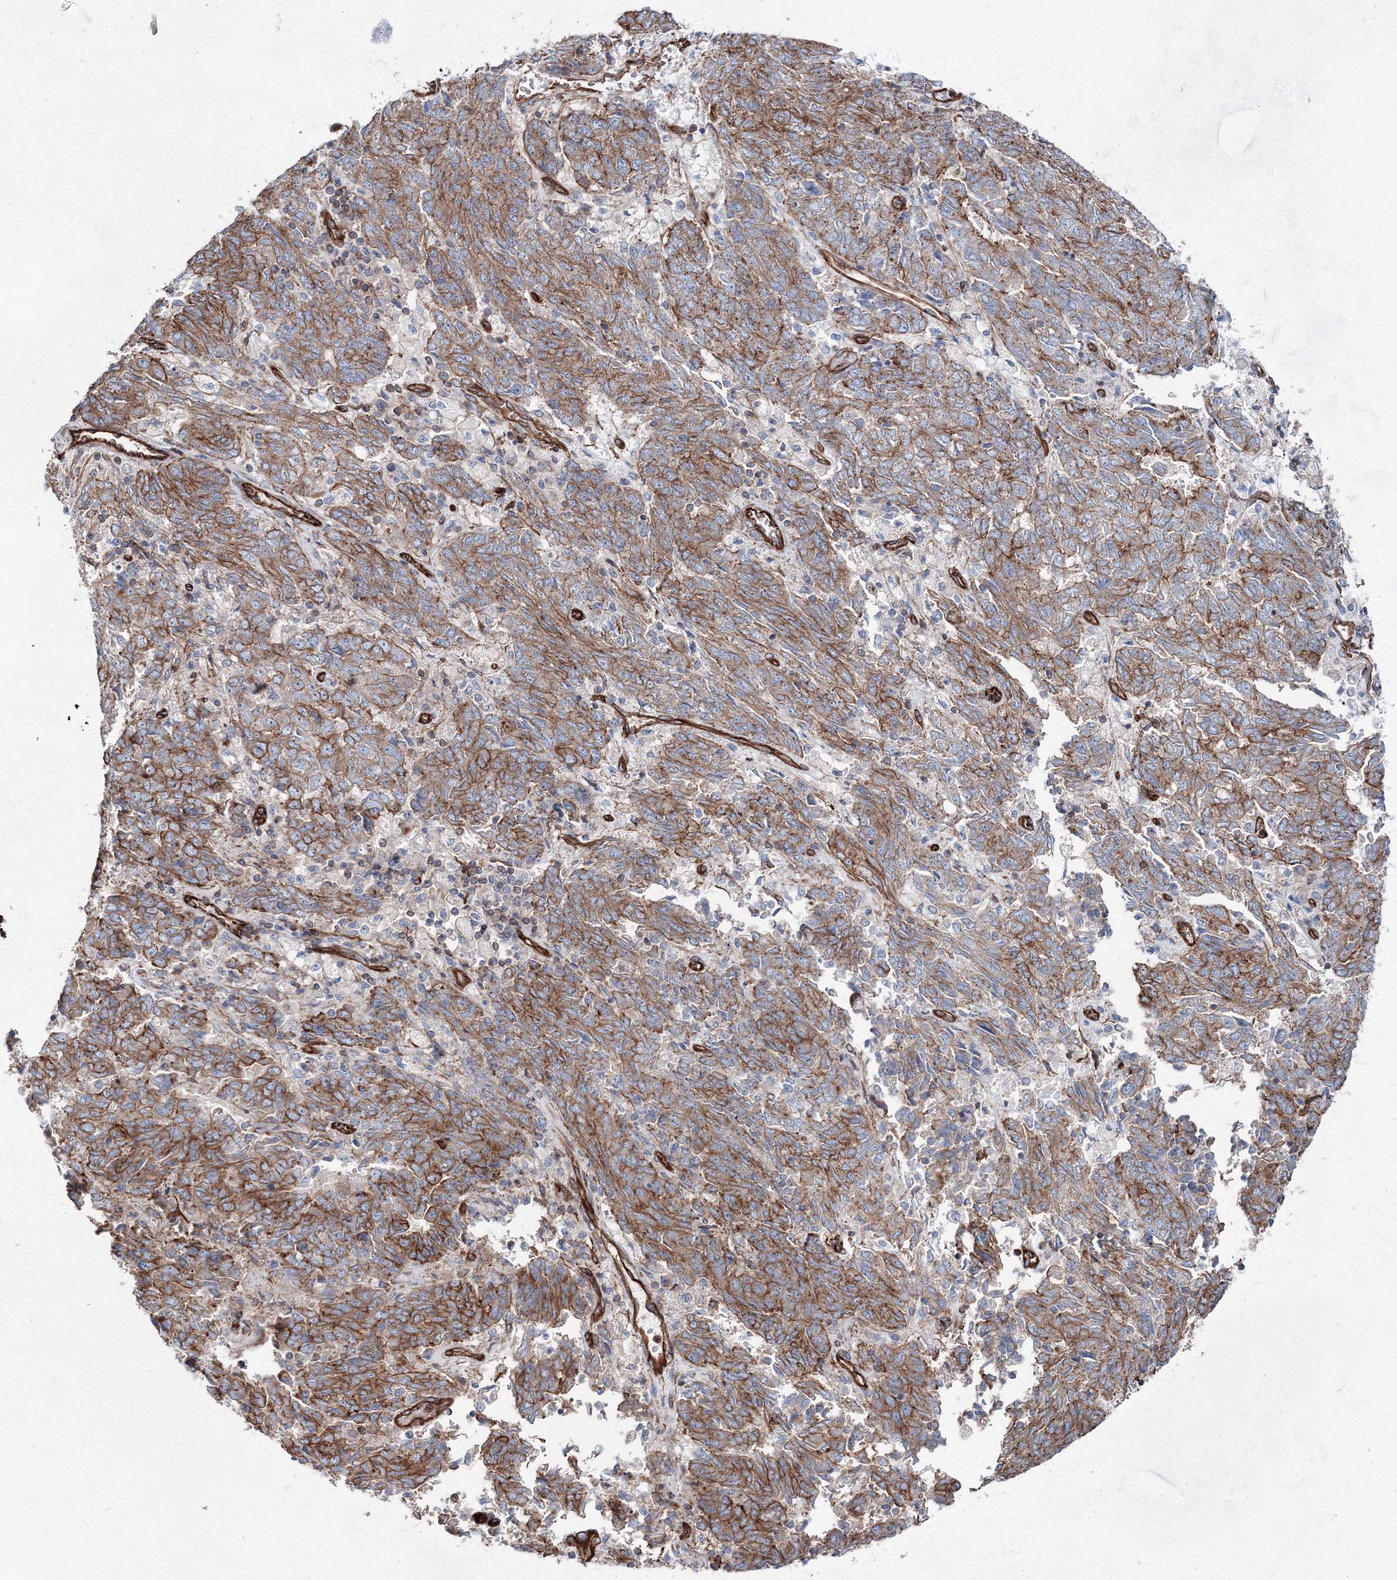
{"staining": {"intensity": "moderate", "quantity": ">75%", "location": "cytoplasmic/membranous"}, "tissue": "endometrial cancer", "cell_type": "Tumor cells", "image_type": "cancer", "snomed": [{"axis": "morphology", "description": "Adenocarcinoma, NOS"}, {"axis": "topography", "description": "Endometrium"}], "caption": "Moderate cytoplasmic/membranous protein positivity is present in approximately >75% of tumor cells in endometrial adenocarcinoma. The staining was performed using DAB (3,3'-diaminobenzidine), with brown indicating positive protein expression. Nuclei are stained blue with hematoxylin.", "gene": "ANKRD37", "patient": {"sex": "female", "age": 80}}